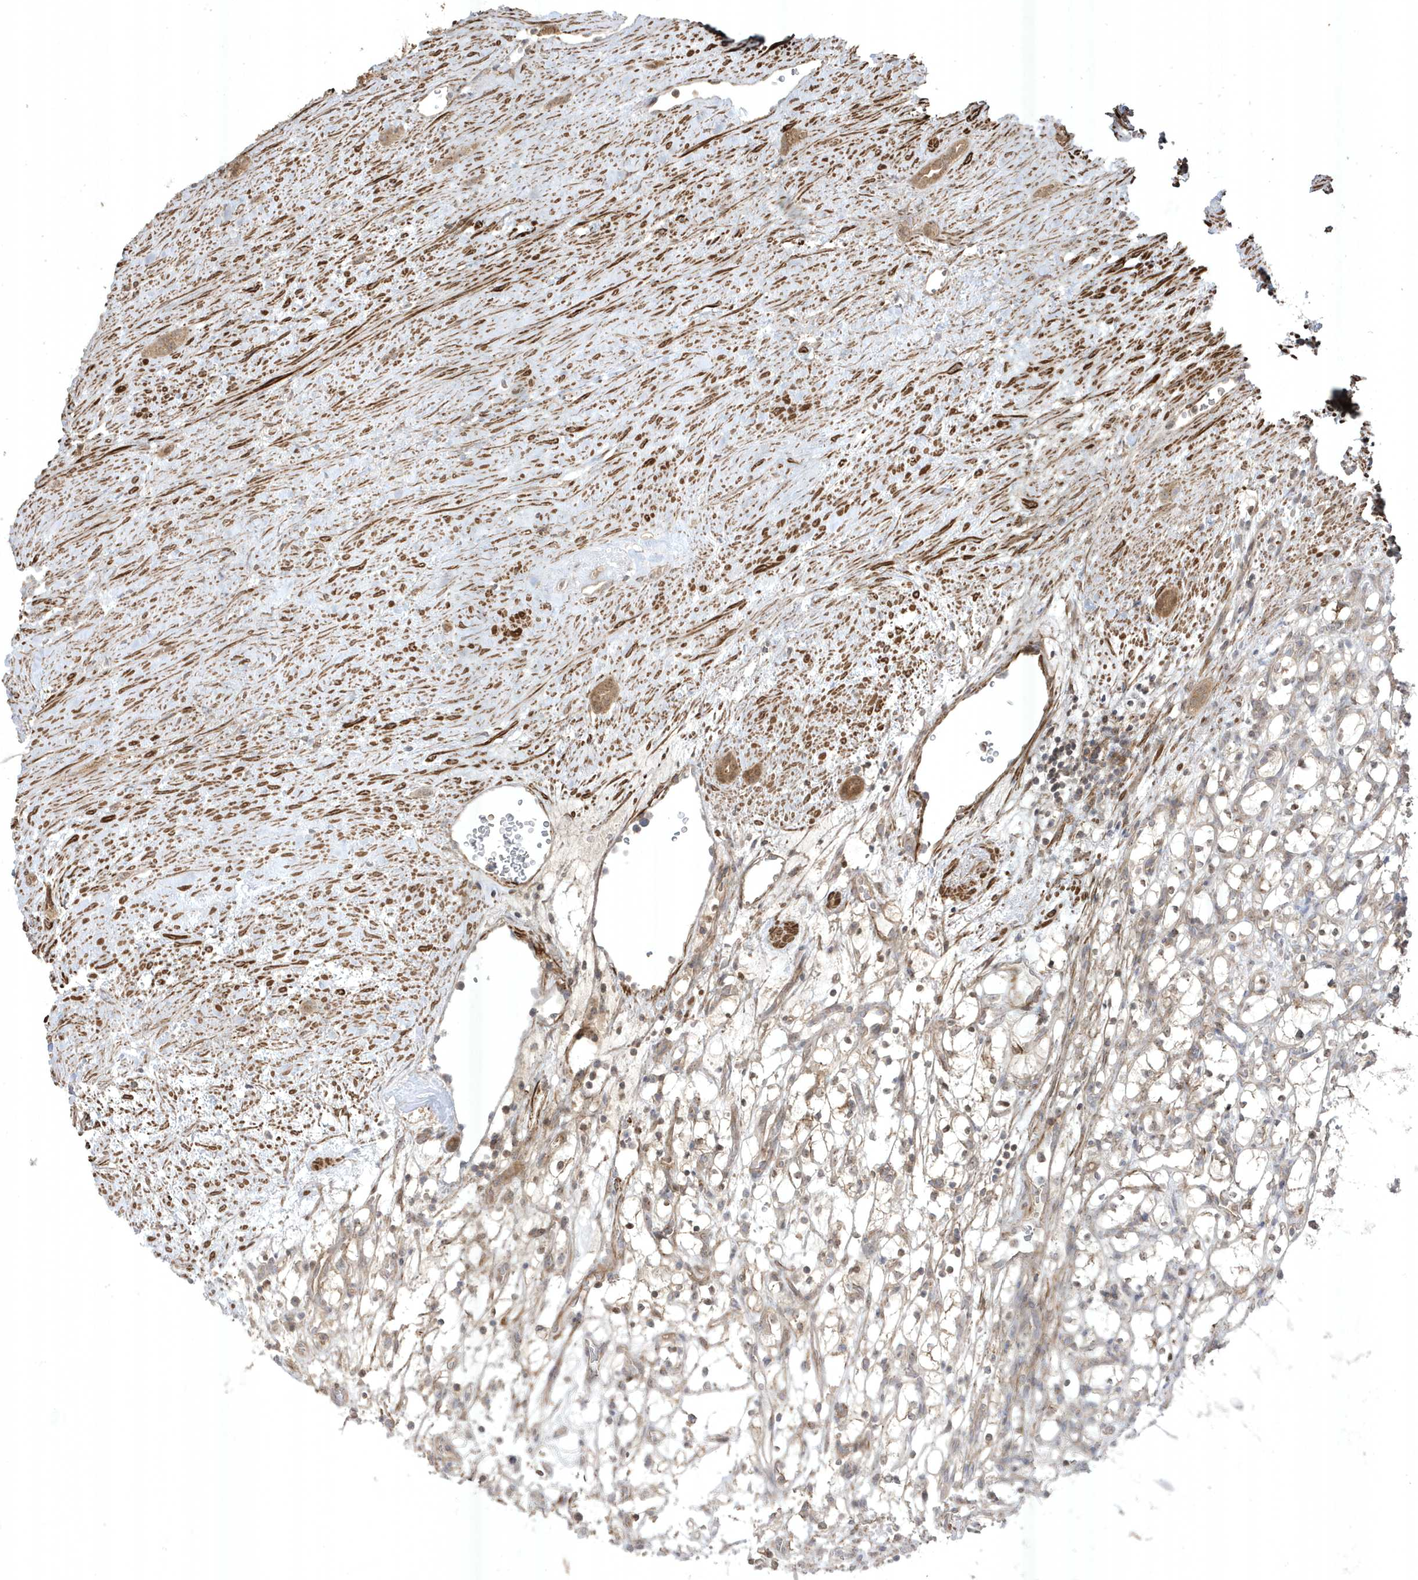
{"staining": {"intensity": "negative", "quantity": "none", "location": "none"}, "tissue": "renal cancer", "cell_type": "Tumor cells", "image_type": "cancer", "snomed": [{"axis": "morphology", "description": "Adenocarcinoma, NOS"}, {"axis": "topography", "description": "Kidney"}], "caption": "IHC of human renal cancer (adenocarcinoma) demonstrates no staining in tumor cells.", "gene": "CETN3", "patient": {"sex": "female", "age": 69}}